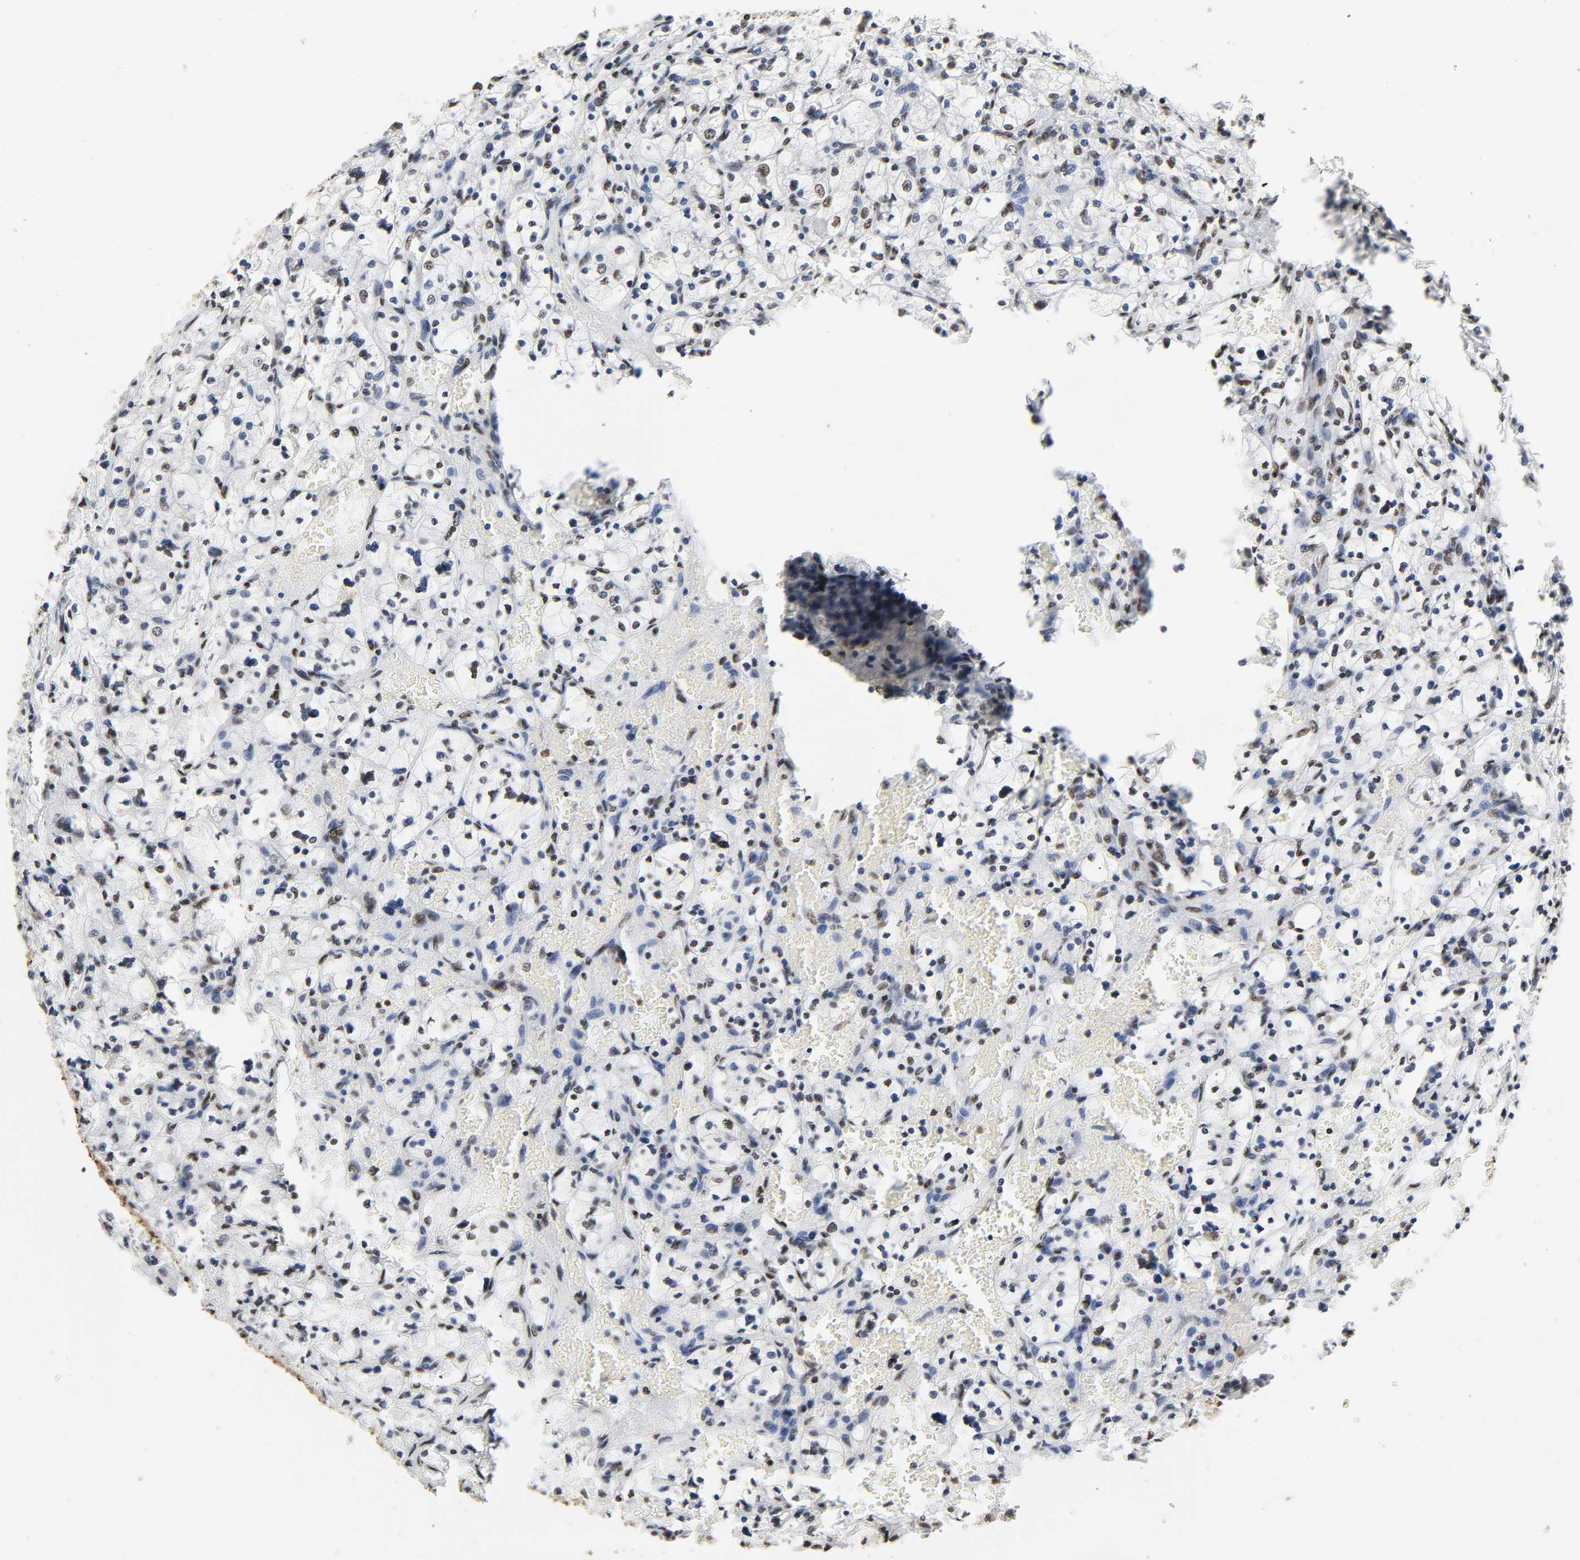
{"staining": {"intensity": "moderate", "quantity": "25%-75%", "location": "nuclear"}, "tissue": "renal cancer", "cell_type": "Tumor cells", "image_type": "cancer", "snomed": [{"axis": "morphology", "description": "Adenocarcinoma, NOS"}, {"axis": "topography", "description": "Kidney"}], "caption": "IHC photomicrograph of neoplastic tissue: adenocarcinoma (renal) stained using immunohistochemistry (IHC) demonstrates medium levels of moderate protein expression localized specifically in the nuclear of tumor cells, appearing as a nuclear brown color.", "gene": "HNRNPC", "patient": {"sex": "female", "age": 83}}